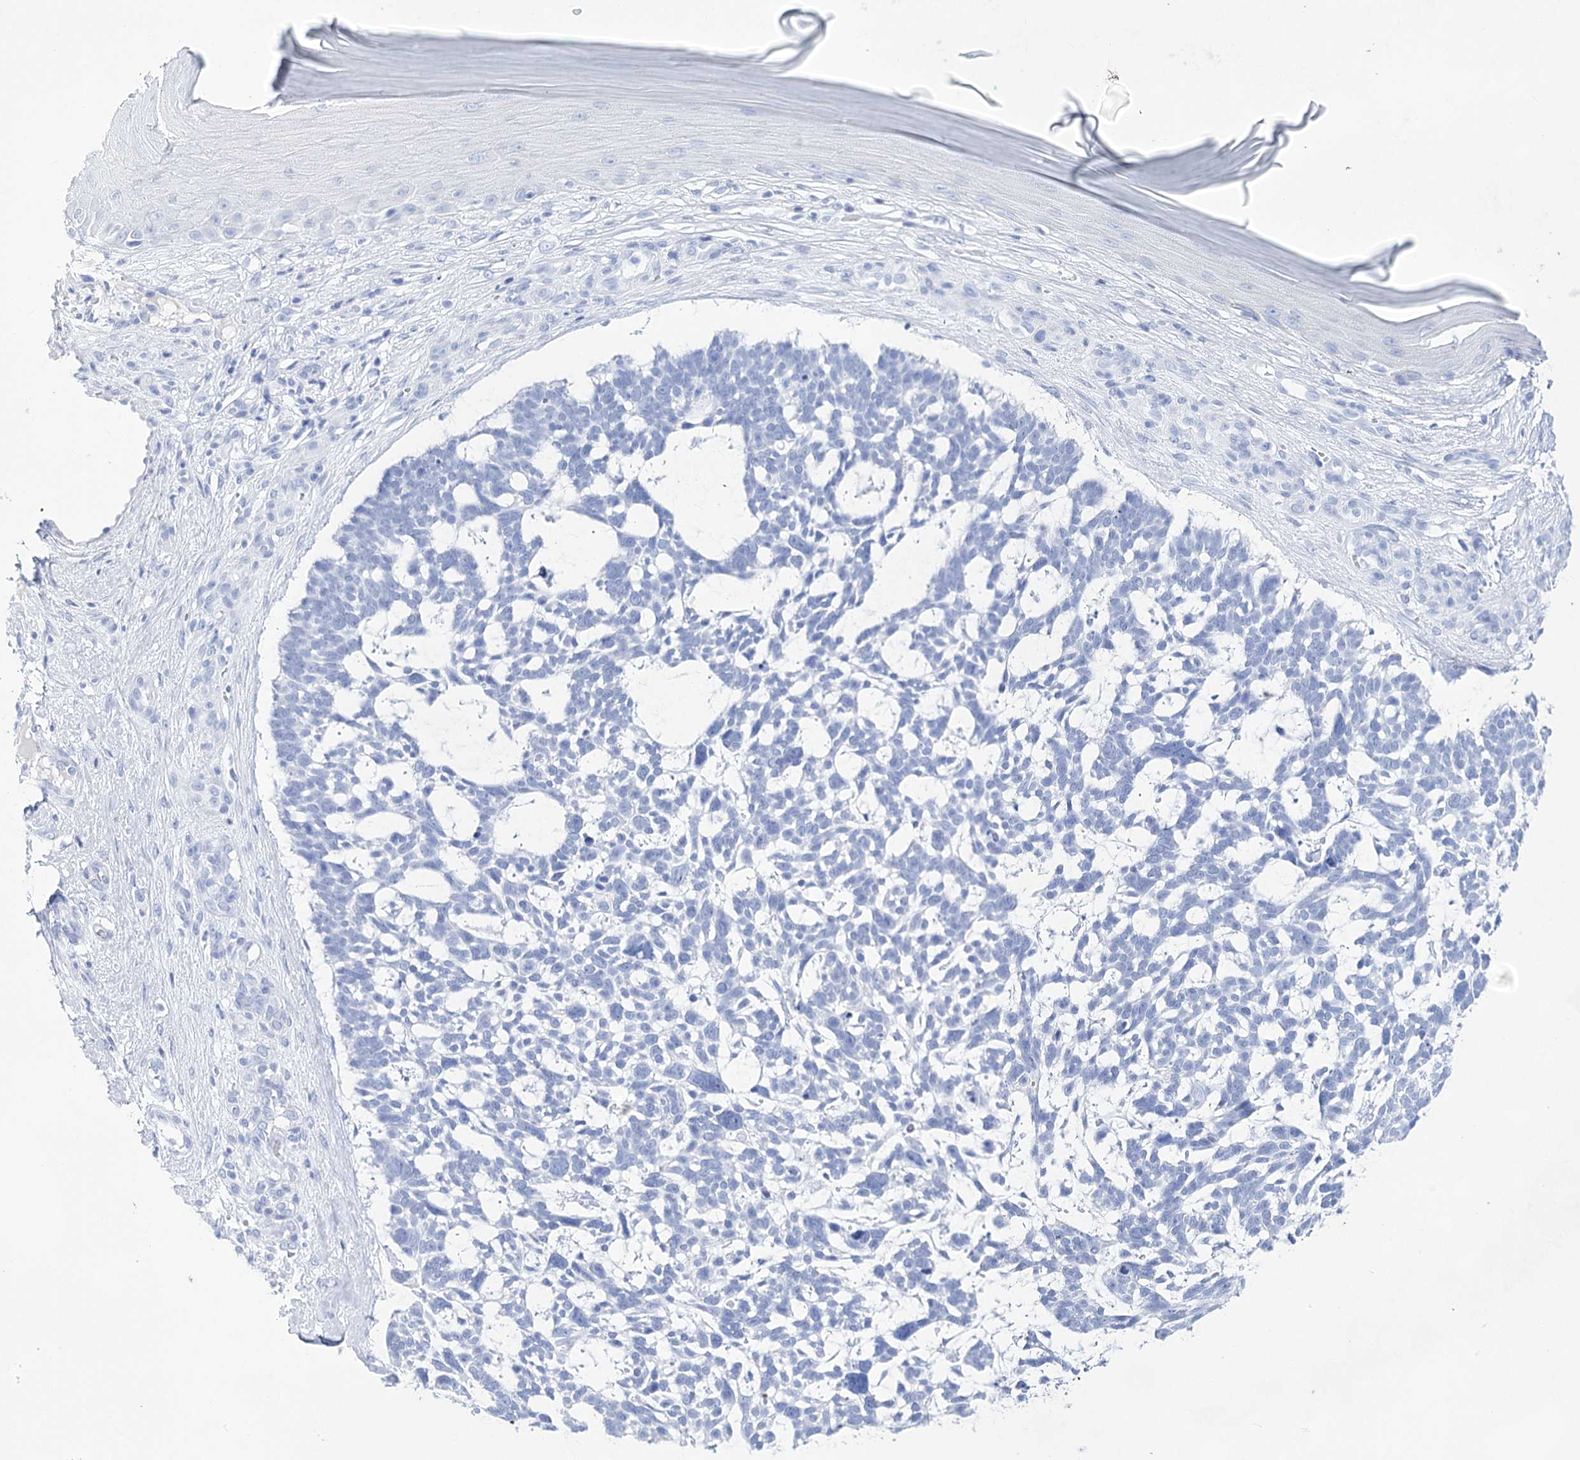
{"staining": {"intensity": "negative", "quantity": "none", "location": "none"}, "tissue": "skin cancer", "cell_type": "Tumor cells", "image_type": "cancer", "snomed": [{"axis": "morphology", "description": "Basal cell carcinoma"}, {"axis": "topography", "description": "Skin"}], "caption": "Tumor cells are negative for brown protein staining in skin basal cell carcinoma. The staining is performed using DAB brown chromogen with nuclei counter-stained in using hematoxylin.", "gene": "LALBA", "patient": {"sex": "male", "age": 88}}